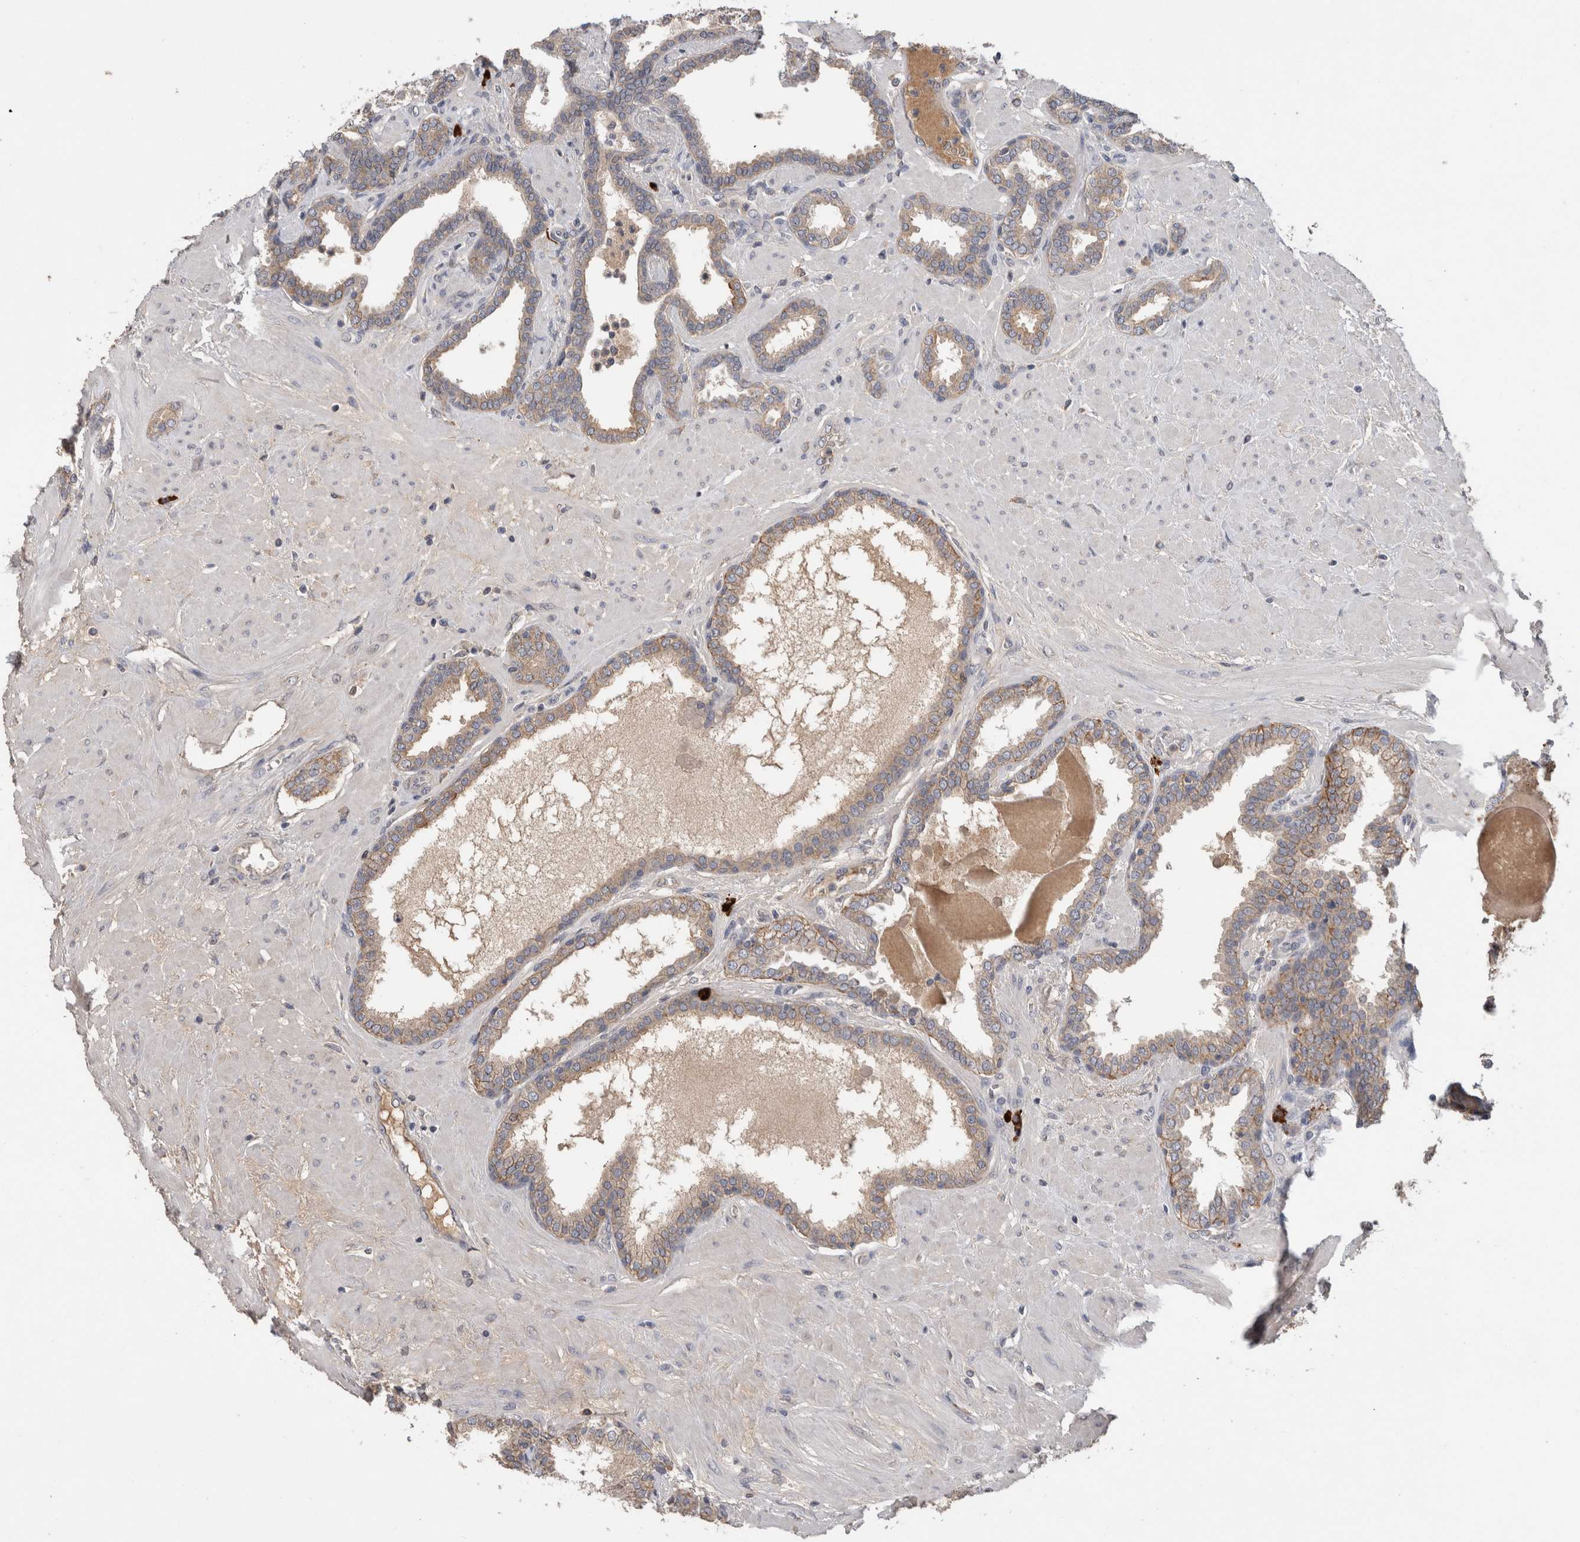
{"staining": {"intensity": "strong", "quantity": "25%-75%", "location": "cytoplasmic/membranous"}, "tissue": "prostate", "cell_type": "Glandular cells", "image_type": "normal", "snomed": [{"axis": "morphology", "description": "Normal tissue, NOS"}, {"axis": "topography", "description": "Prostate"}], "caption": "This micrograph exhibits normal prostate stained with IHC to label a protein in brown. The cytoplasmic/membranous of glandular cells show strong positivity for the protein. Nuclei are counter-stained blue.", "gene": "PPP3CC", "patient": {"sex": "male", "age": 51}}